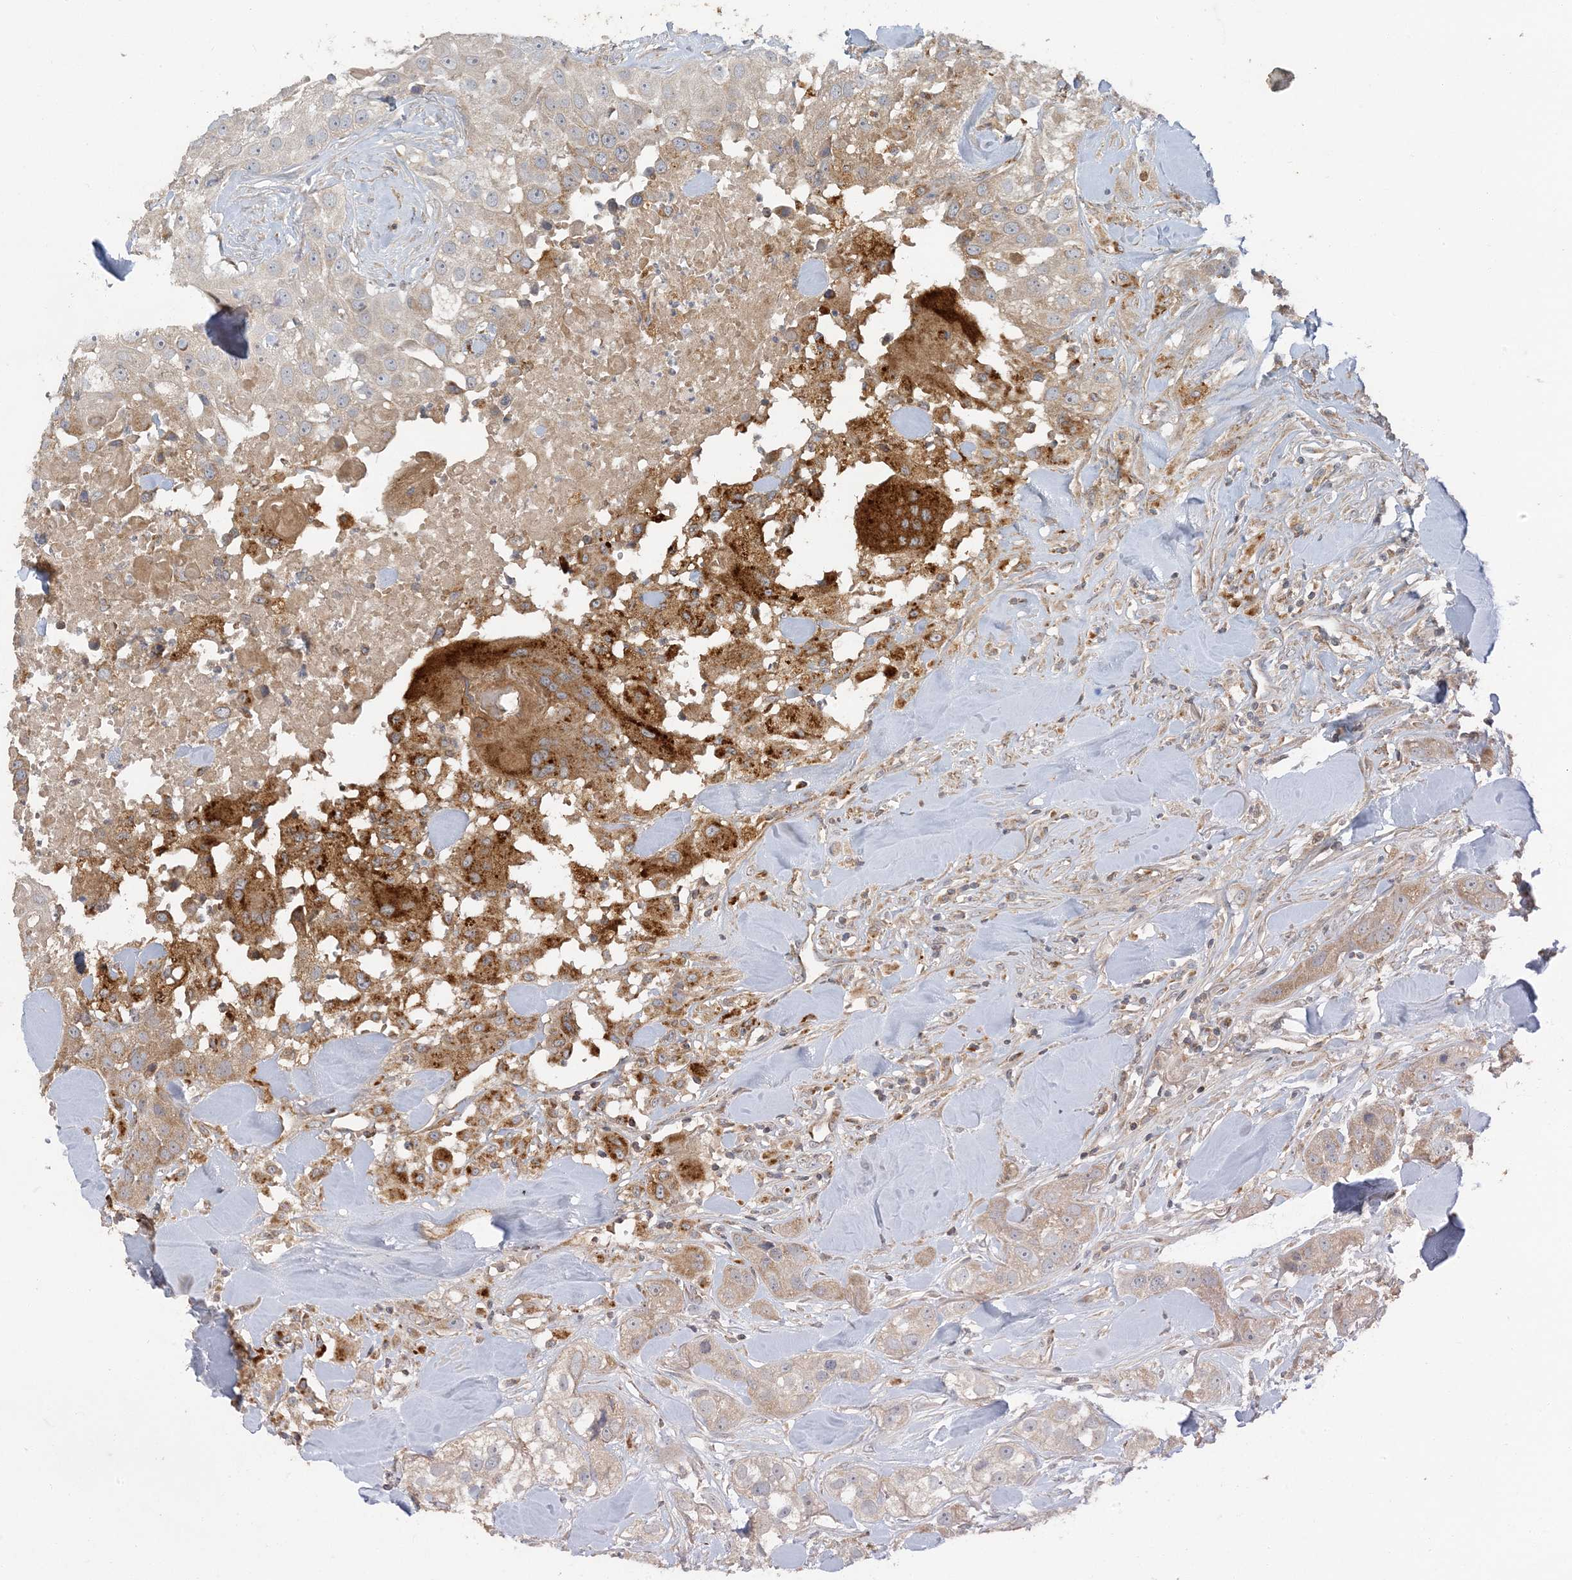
{"staining": {"intensity": "weak", "quantity": ">75%", "location": "cytoplasmic/membranous"}, "tissue": "head and neck cancer", "cell_type": "Tumor cells", "image_type": "cancer", "snomed": [{"axis": "morphology", "description": "Normal tissue, NOS"}, {"axis": "morphology", "description": "Squamous cell carcinoma, NOS"}, {"axis": "topography", "description": "Skeletal muscle"}, {"axis": "topography", "description": "Head-Neck"}], "caption": "Immunohistochemistry histopathology image of human squamous cell carcinoma (head and neck) stained for a protein (brown), which shows low levels of weak cytoplasmic/membranous staining in about >75% of tumor cells.", "gene": "LTN1", "patient": {"sex": "male", "age": 51}}